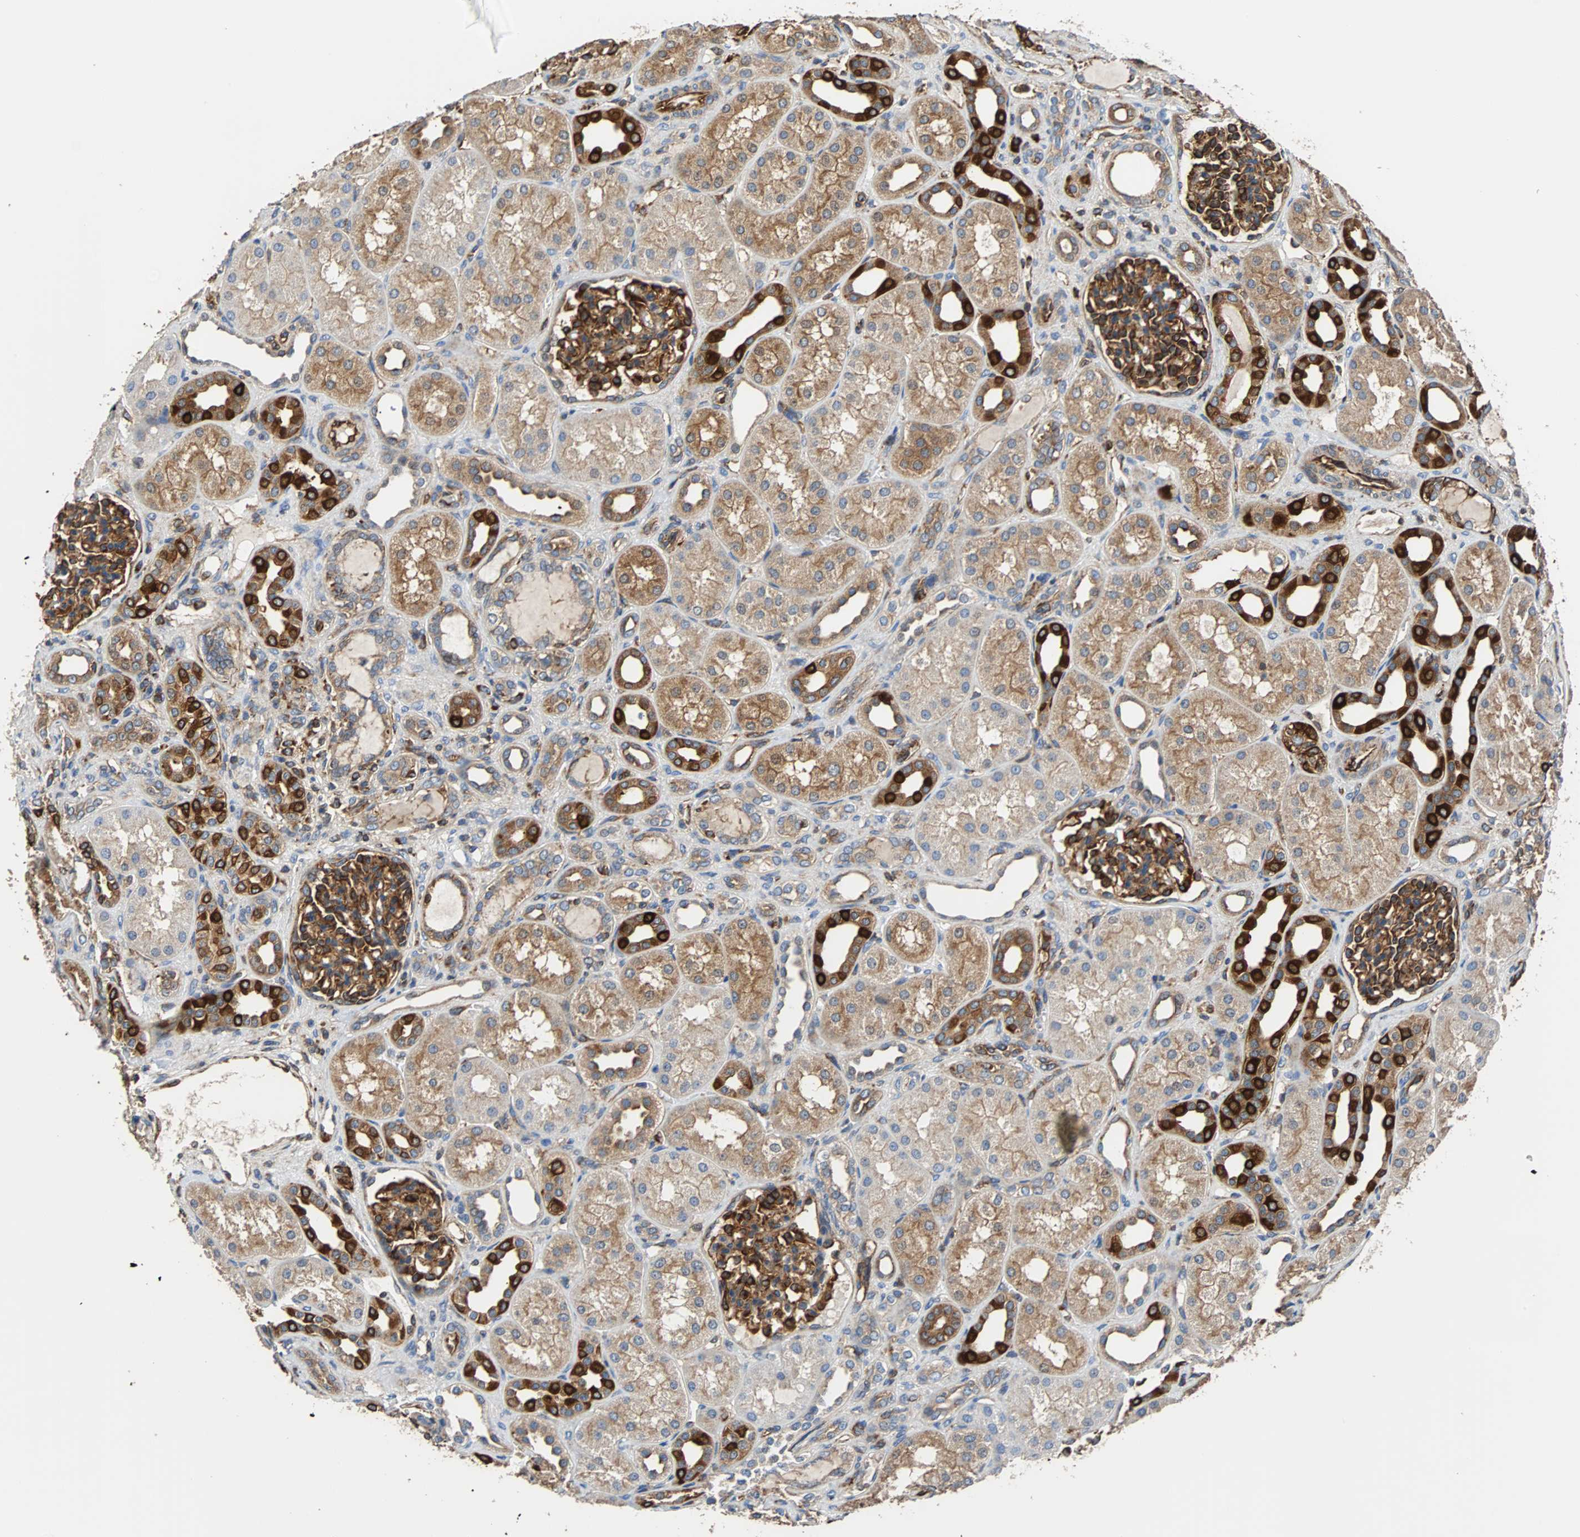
{"staining": {"intensity": "moderate", "quantity": ">75%", "location": "cytoplasmic/membranous"}, "tissue": "kidney", "cell_type": "Cells in glomeruli", "image_type": "normal", "snomed": [{"axis": "morphology", "description": "Normal tissue, NOS"}, {"axis": "topography", "description": "Kidney"}], "caption": "Moderate cytoplasmic/membranous staining is identified in approximately >75% of cells in glomeruli in unremarkable kidney.", "gene": "PLCG2", "patient": {"sex": "male", "age": 7}}